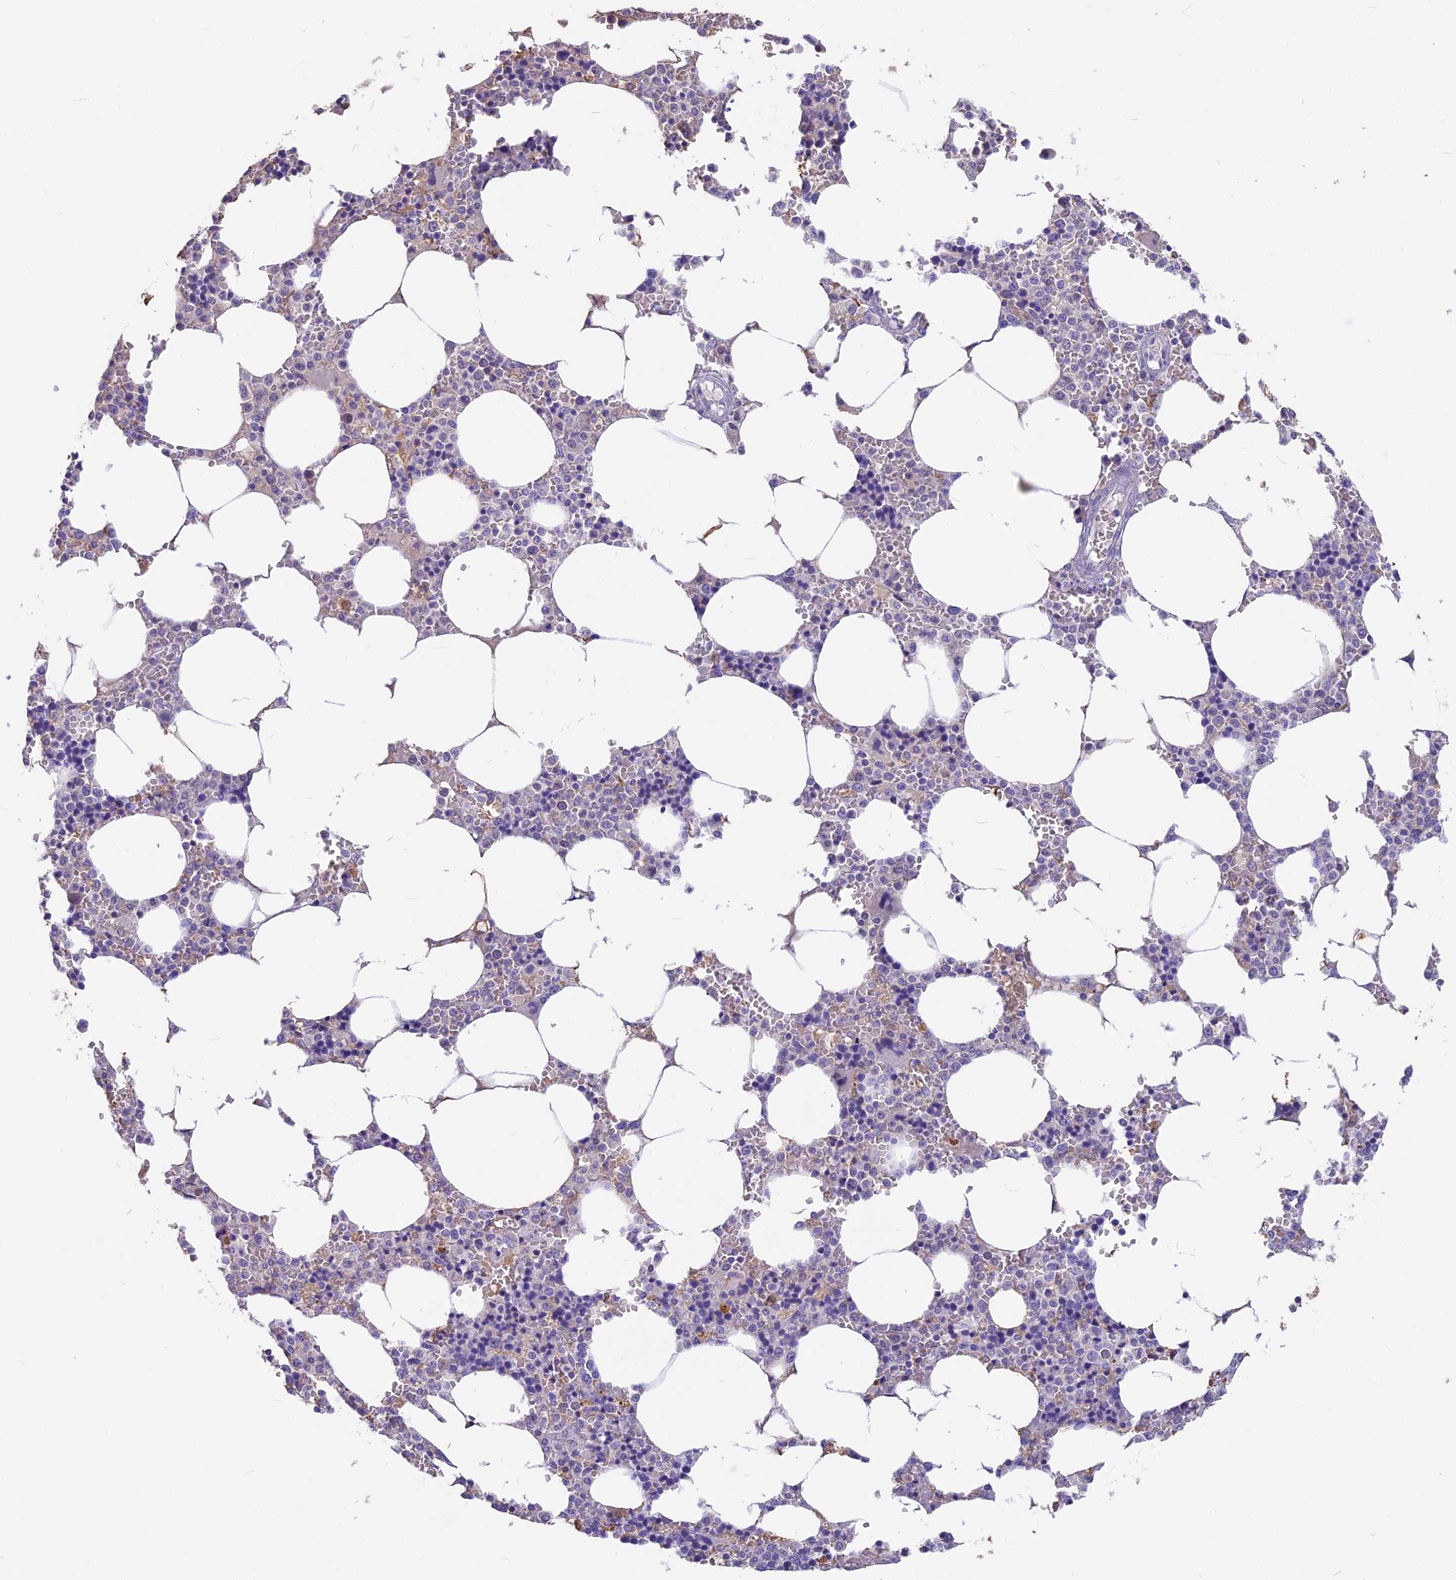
{"staining": {"intensity": "negative", "quantity": "none", "location": "none"}, "tissue": "bone marrow", "cell_type": "Hematopoietic cells", "image_type": "normal", "snomed": [{"axis": "morphology", "description": "Normal tissue, NOS"}, {"axis": "topography", "description": "Bone marrow"}], "caption": "High magnification brightfield microscopy of normal bone marrow stained with DAB (3,3'-diaminobenzidine) (brown) and counterstained with hematoxylin (blue): hematopoietic cells show no significant staining. (DAB immunohistochemistry (IHC), high magnification).", "gene": "SNAP91", "patient": {"sex": "male", "age": 70}}